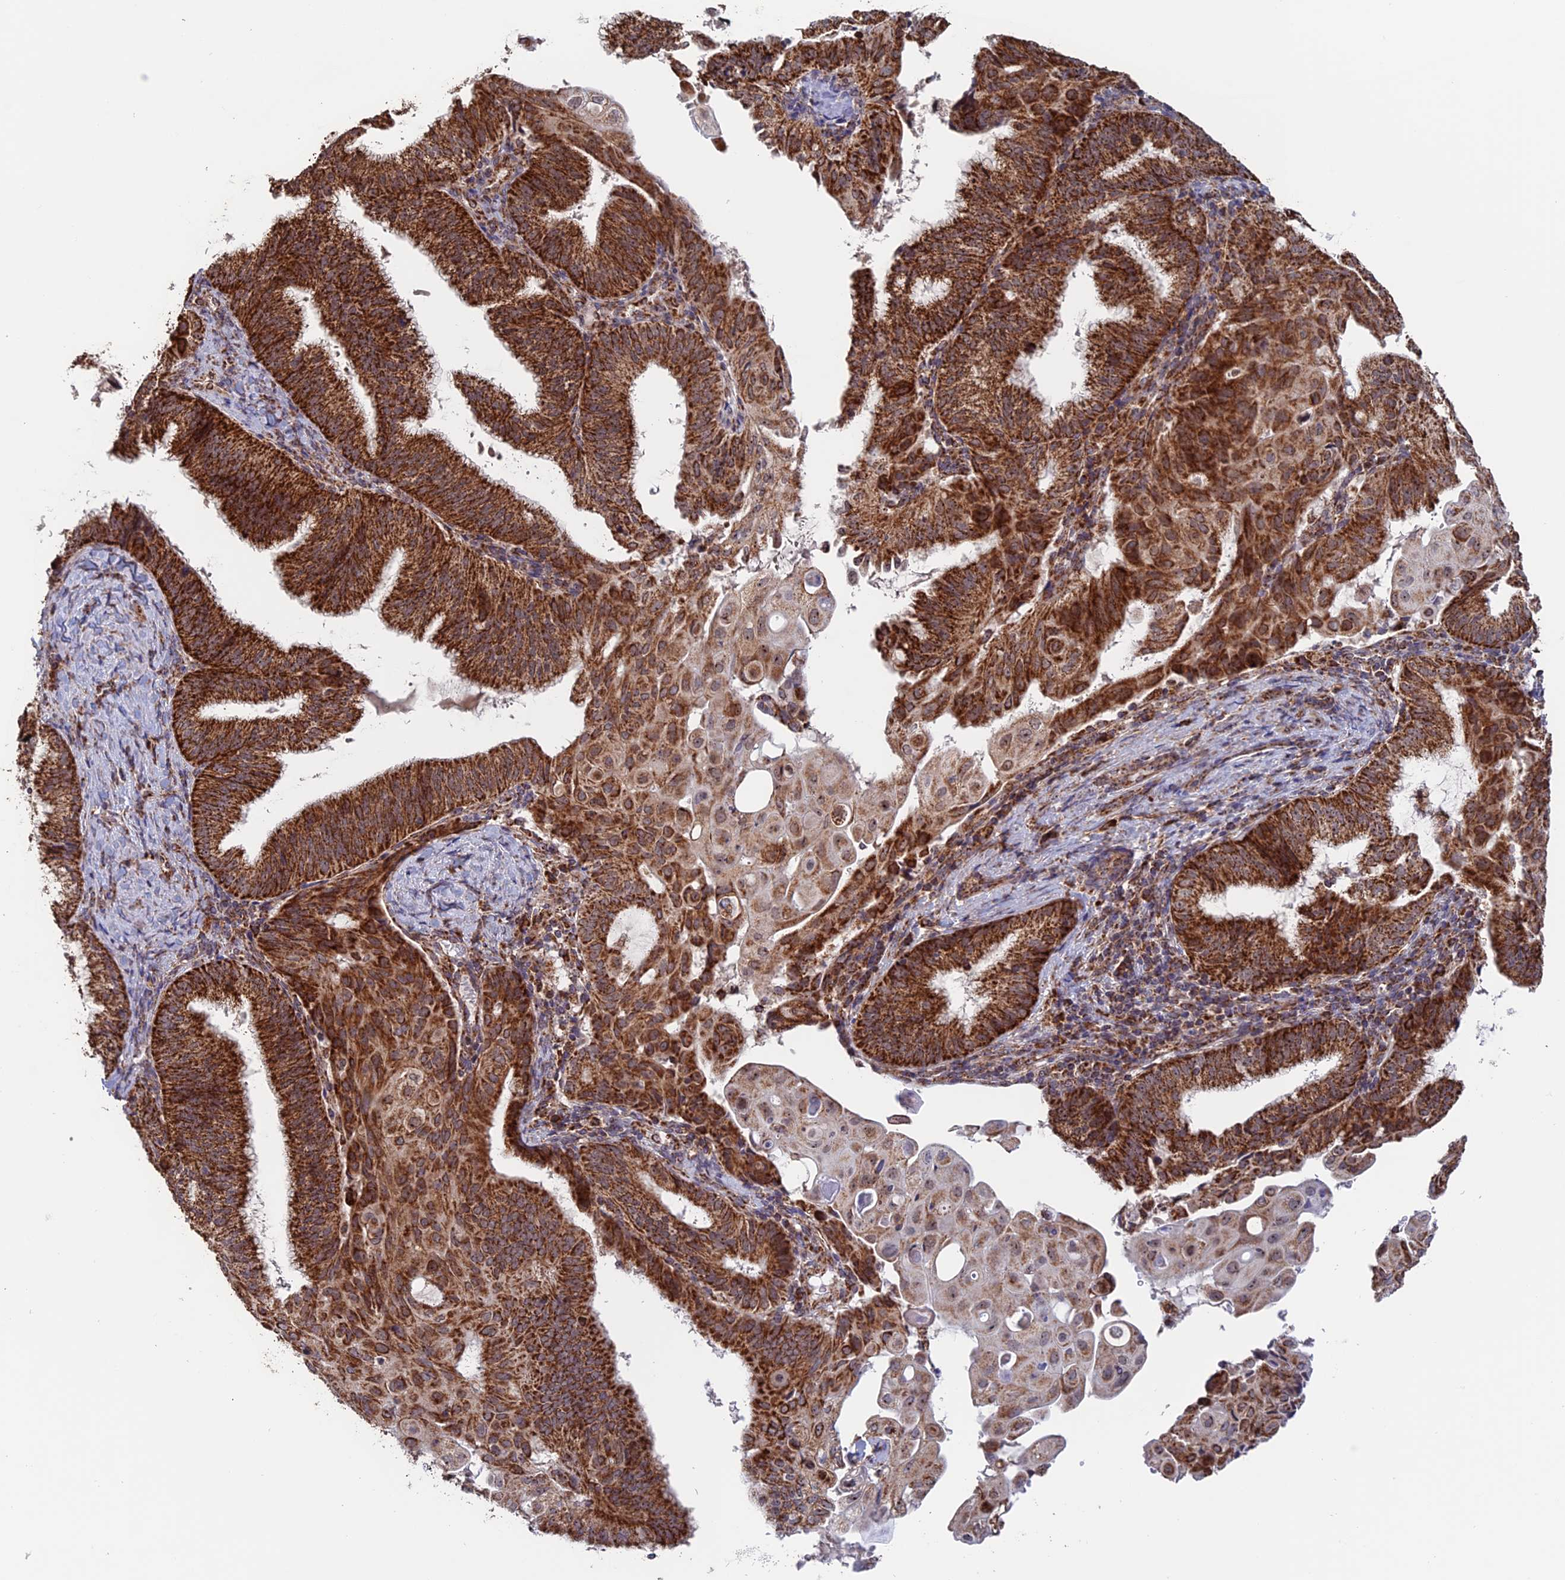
{"staining": {"intensity": "strong", "quantity": ">75%", "location": "cytoplasmic/membranous"}, "tissue": "endometrial cancer", "cell_type": "Tumor cells", "image_type": "cancer", "snomed": [{"axis": "morphology", "description": "Adenocarcinoma, NOS"}, {"axis": "topography", "description": "Endometrium"}], "caption": "The micrograph exhibits immunohistochemical staining of endometrial cancer. There is strong cytoplasmic/membranous staining is appreciated in approximately >75% of tumor cells.", "gene": "DTYMK", "patient": {"sex": "female", "age": 49}}